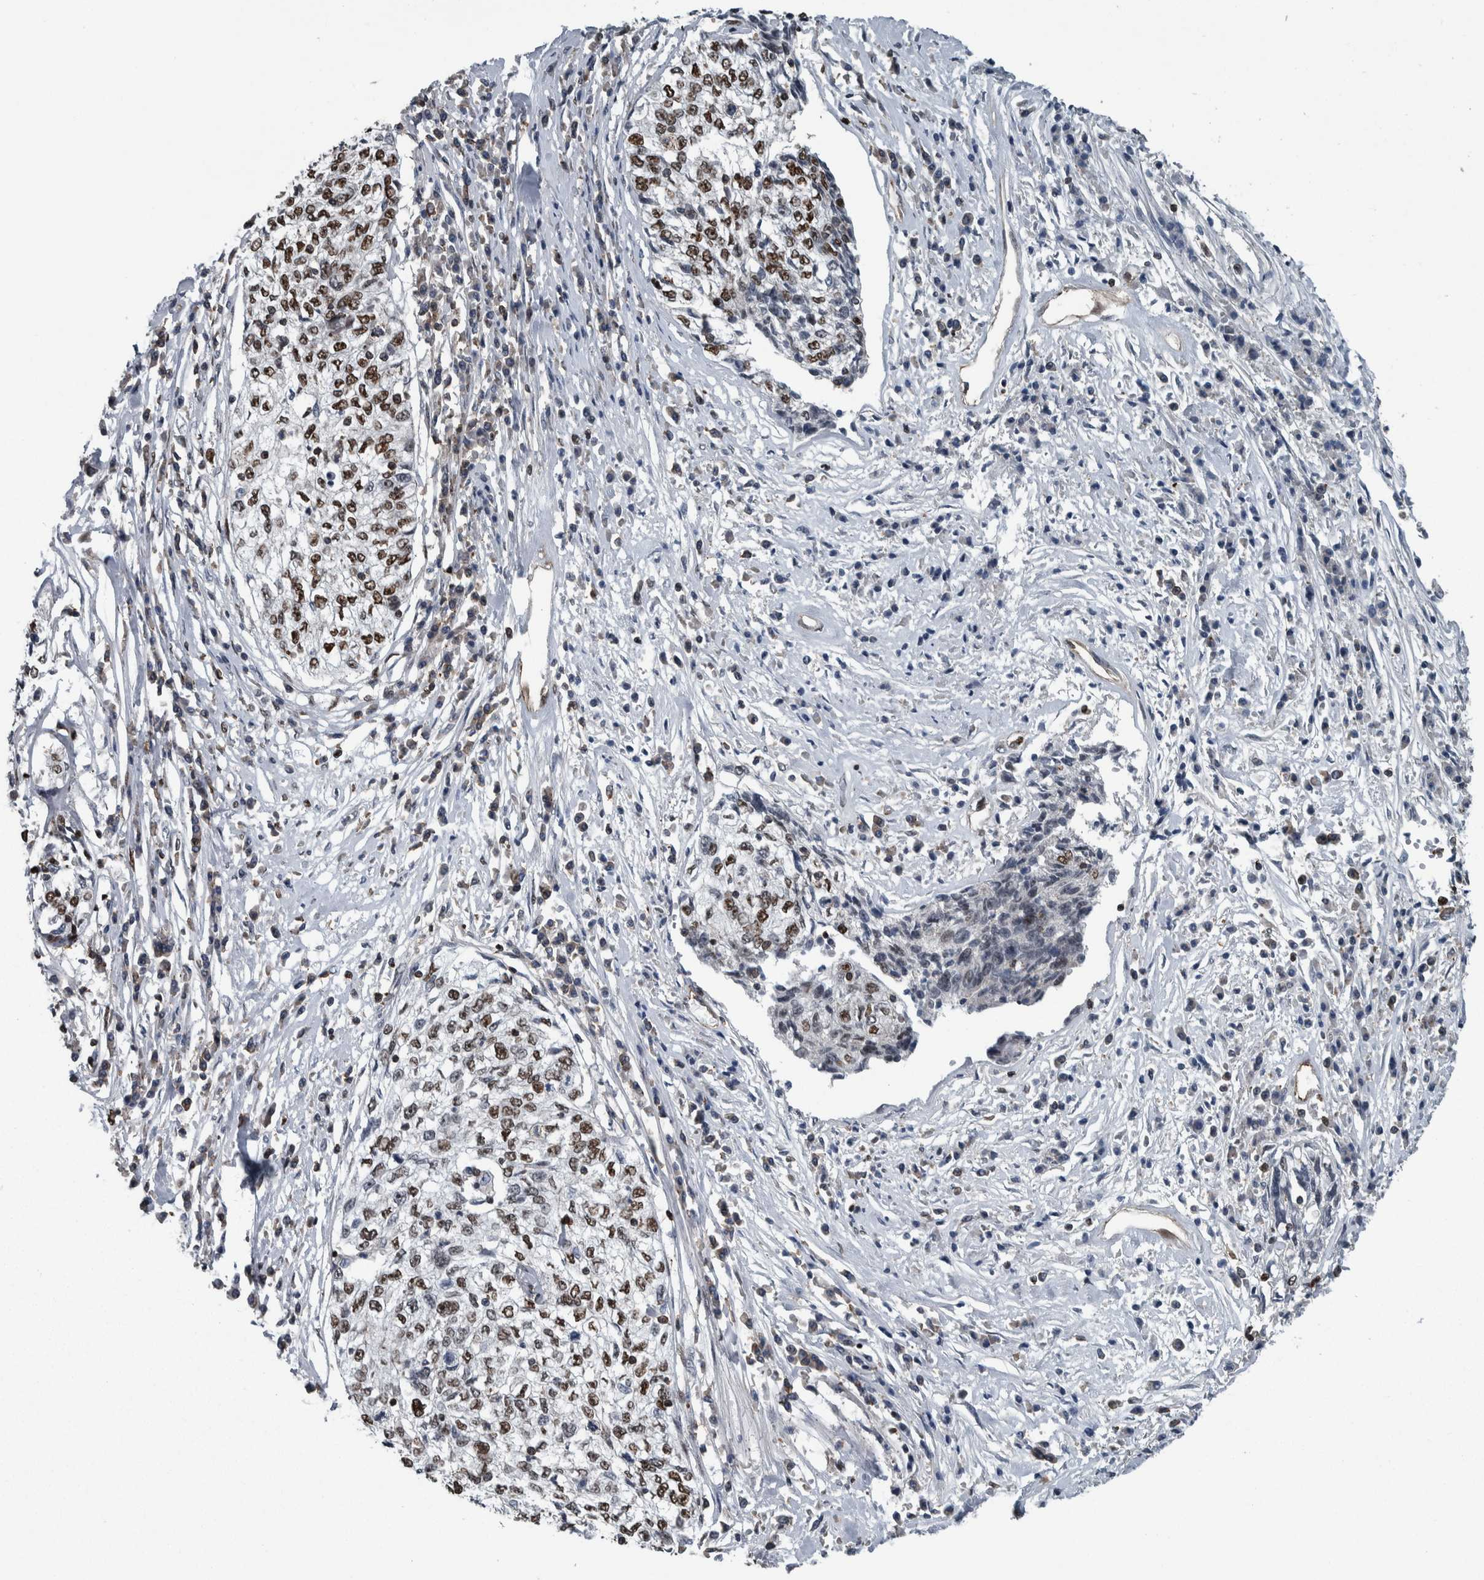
{"staining": {"intensity": "strong", "quantity": "25%-75%", "location": "nuclear"}, "tissue": "cervical cancer", "cell_type": "Tumor cells", "image_type": "cancer", "snomed": [{"axis": "morphology", "description": "Squamous cell carcinoma, NOS"}, {"axis": "topography", "description": "Cervix"}], "caption": "A histopathology image of human squamous cell carcinoma (cervical) stained for a protein exhibits strong nuclear brown staining in tumor cells.", "gene": "FAM135B", "patient": {"sex": "female", "age": 57}}